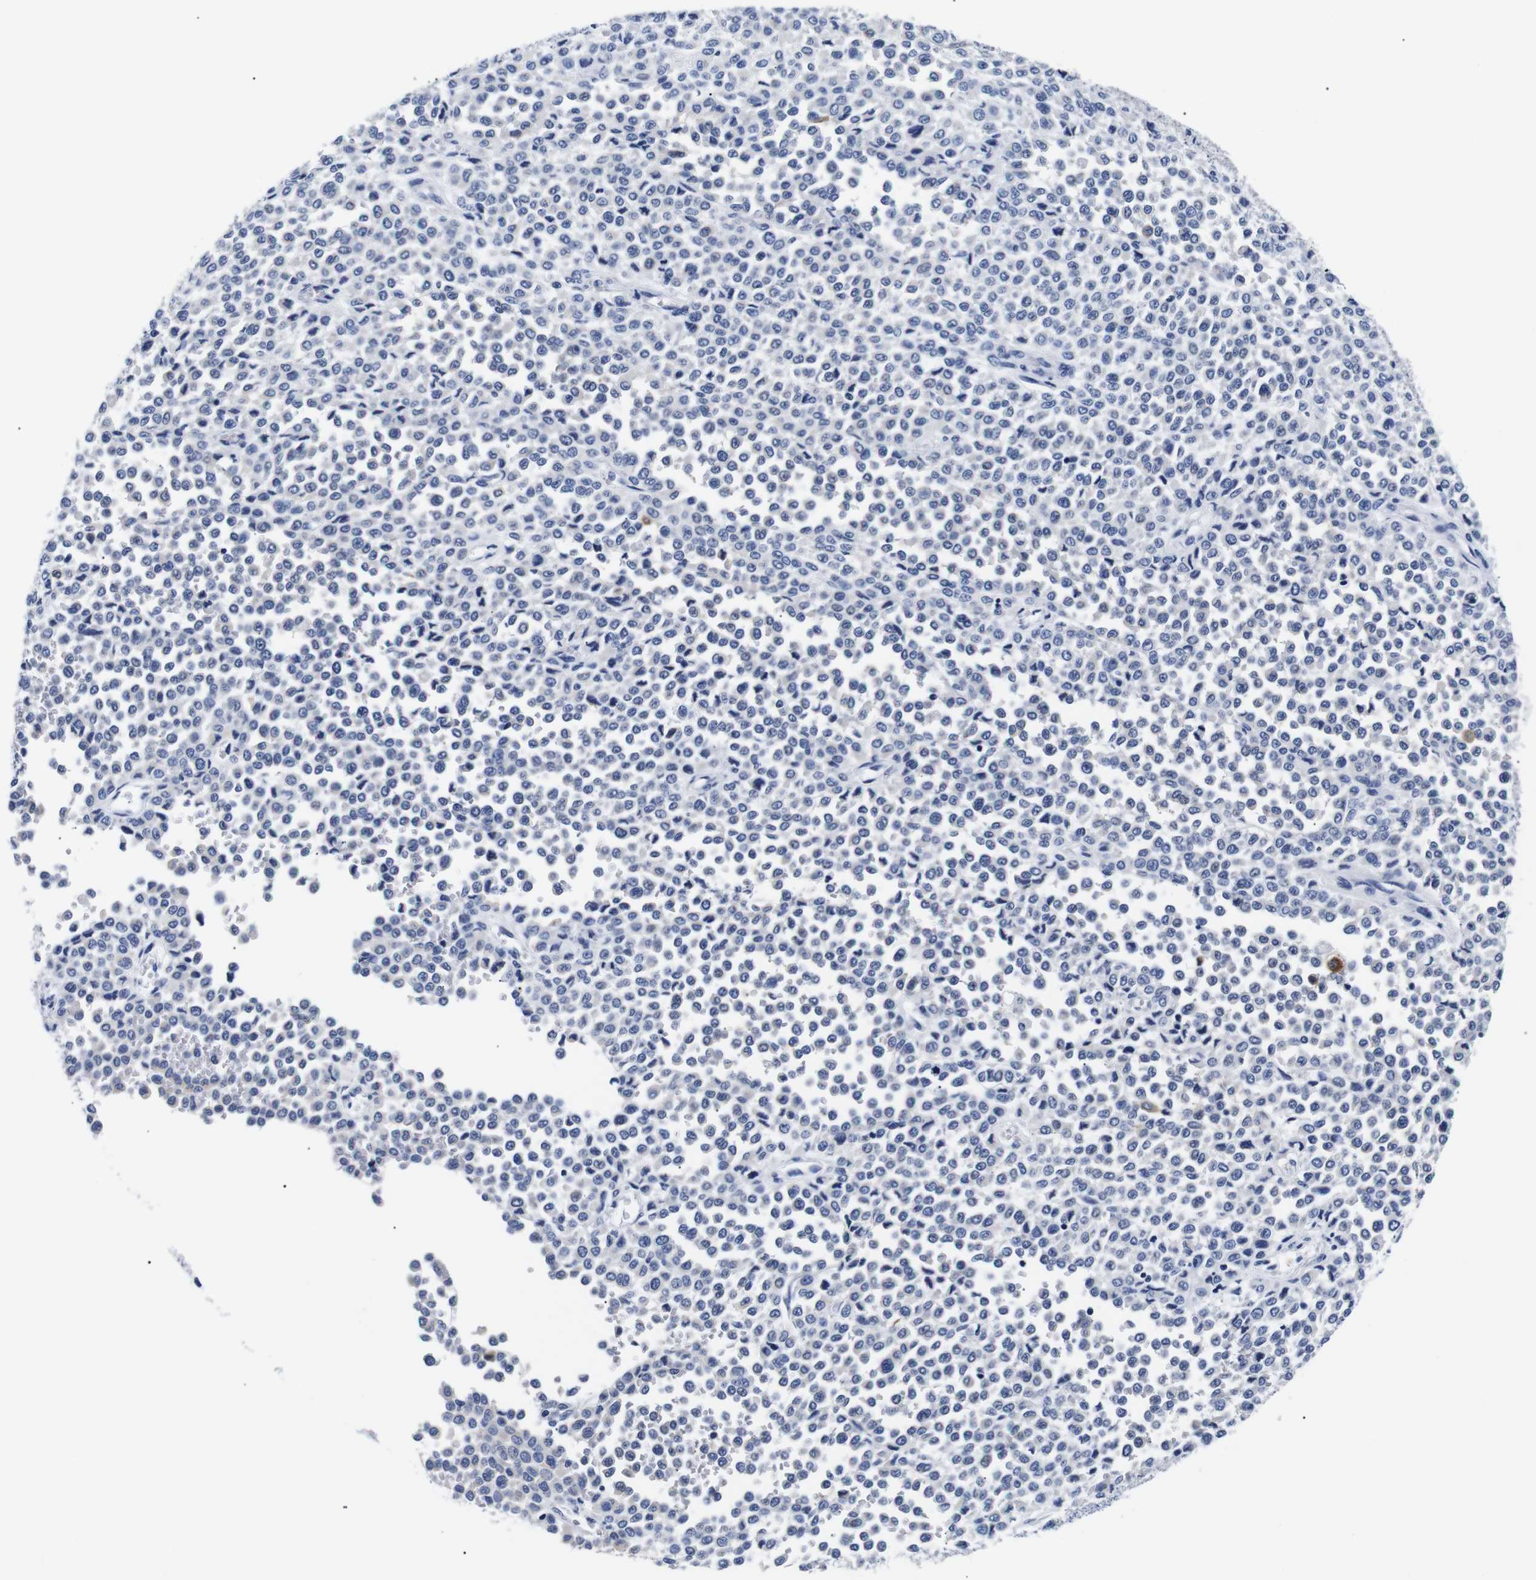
{"staining": {"intensity": "negative", "quantity": "none", "location": "none"}, "tissue": "melanoma", "cell_type": "Tumor cells", "image_type": "cancer", "snomed": [{"axis": "morphology", "description": "Malignant melanoma, Metastatic site"}, {"axis": "topography", "description": "Pancreas"}], "caption": "Tumor cells are negative for protein expression in human melanoma. (Immunohistochemistry, brightfield microscopy, high magnification).", "gene": "GAP43", "patient": {"sex": "female", "age": 30}}